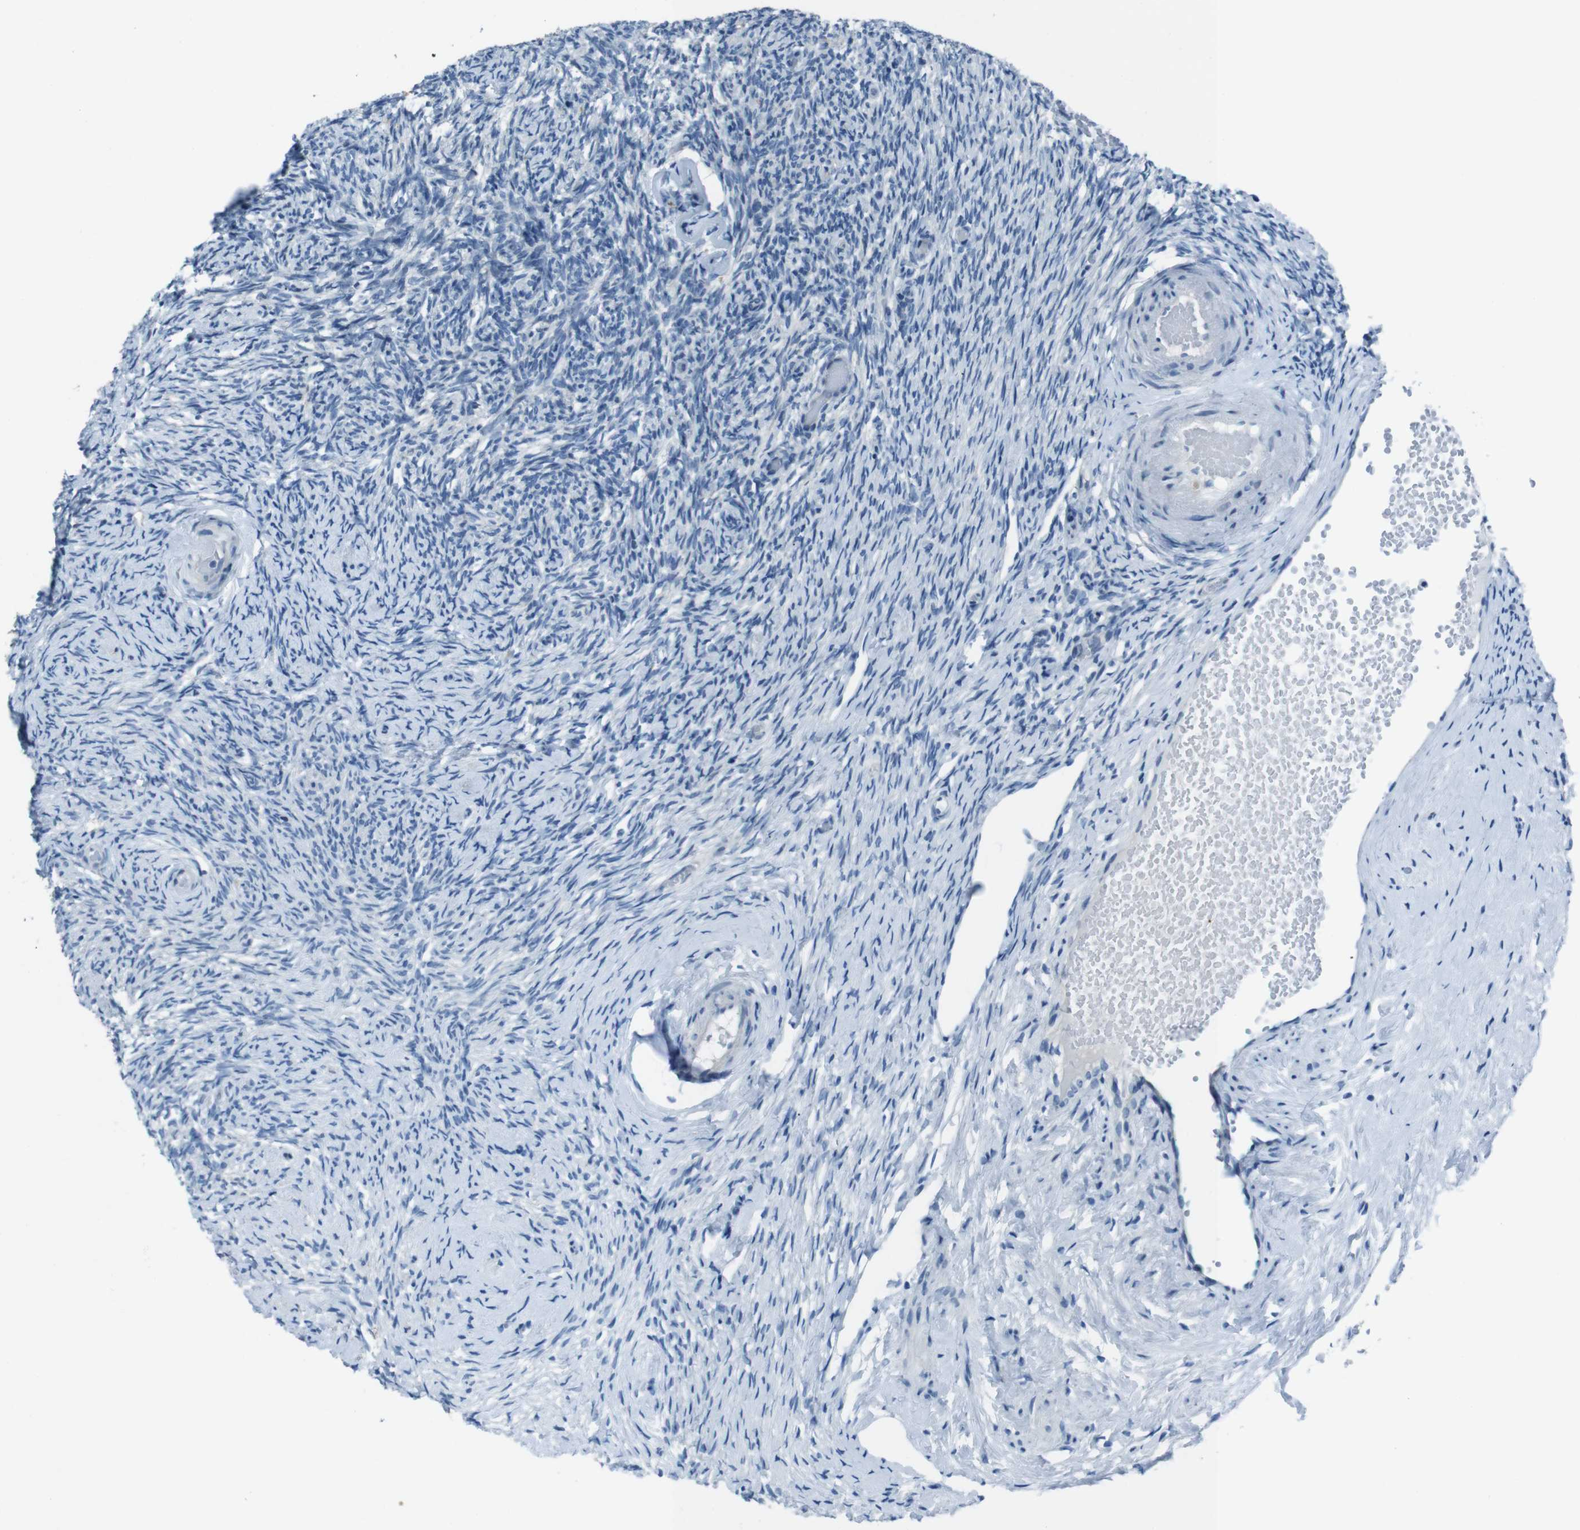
{"staining": {"intensity": "weak", "quantity": ">75%", "location": "cytoplasmic/membranous"}, "tissue": "ovary", "cell_type": "Follicle cells", "image_type": "normal", "snomed": [{"axis": "morphology", "description": "Normal tissue, NOS"}, {"axis": "topography", "description": "Ovary"}], "caption": "A high-resolution micrograph shows IHC staining of normal ovary, which shows weak cytoplasmic/membranous positivity in about >75% of follicle cells. The staining is performed using DAB (3,3'-diaminobenzidine) brown chromogen to label protein expression. The nuclei are counter-stained blue using hematoxylin.", "gene": "LRP5", "patient": {"sex": "female", "age": 60}}